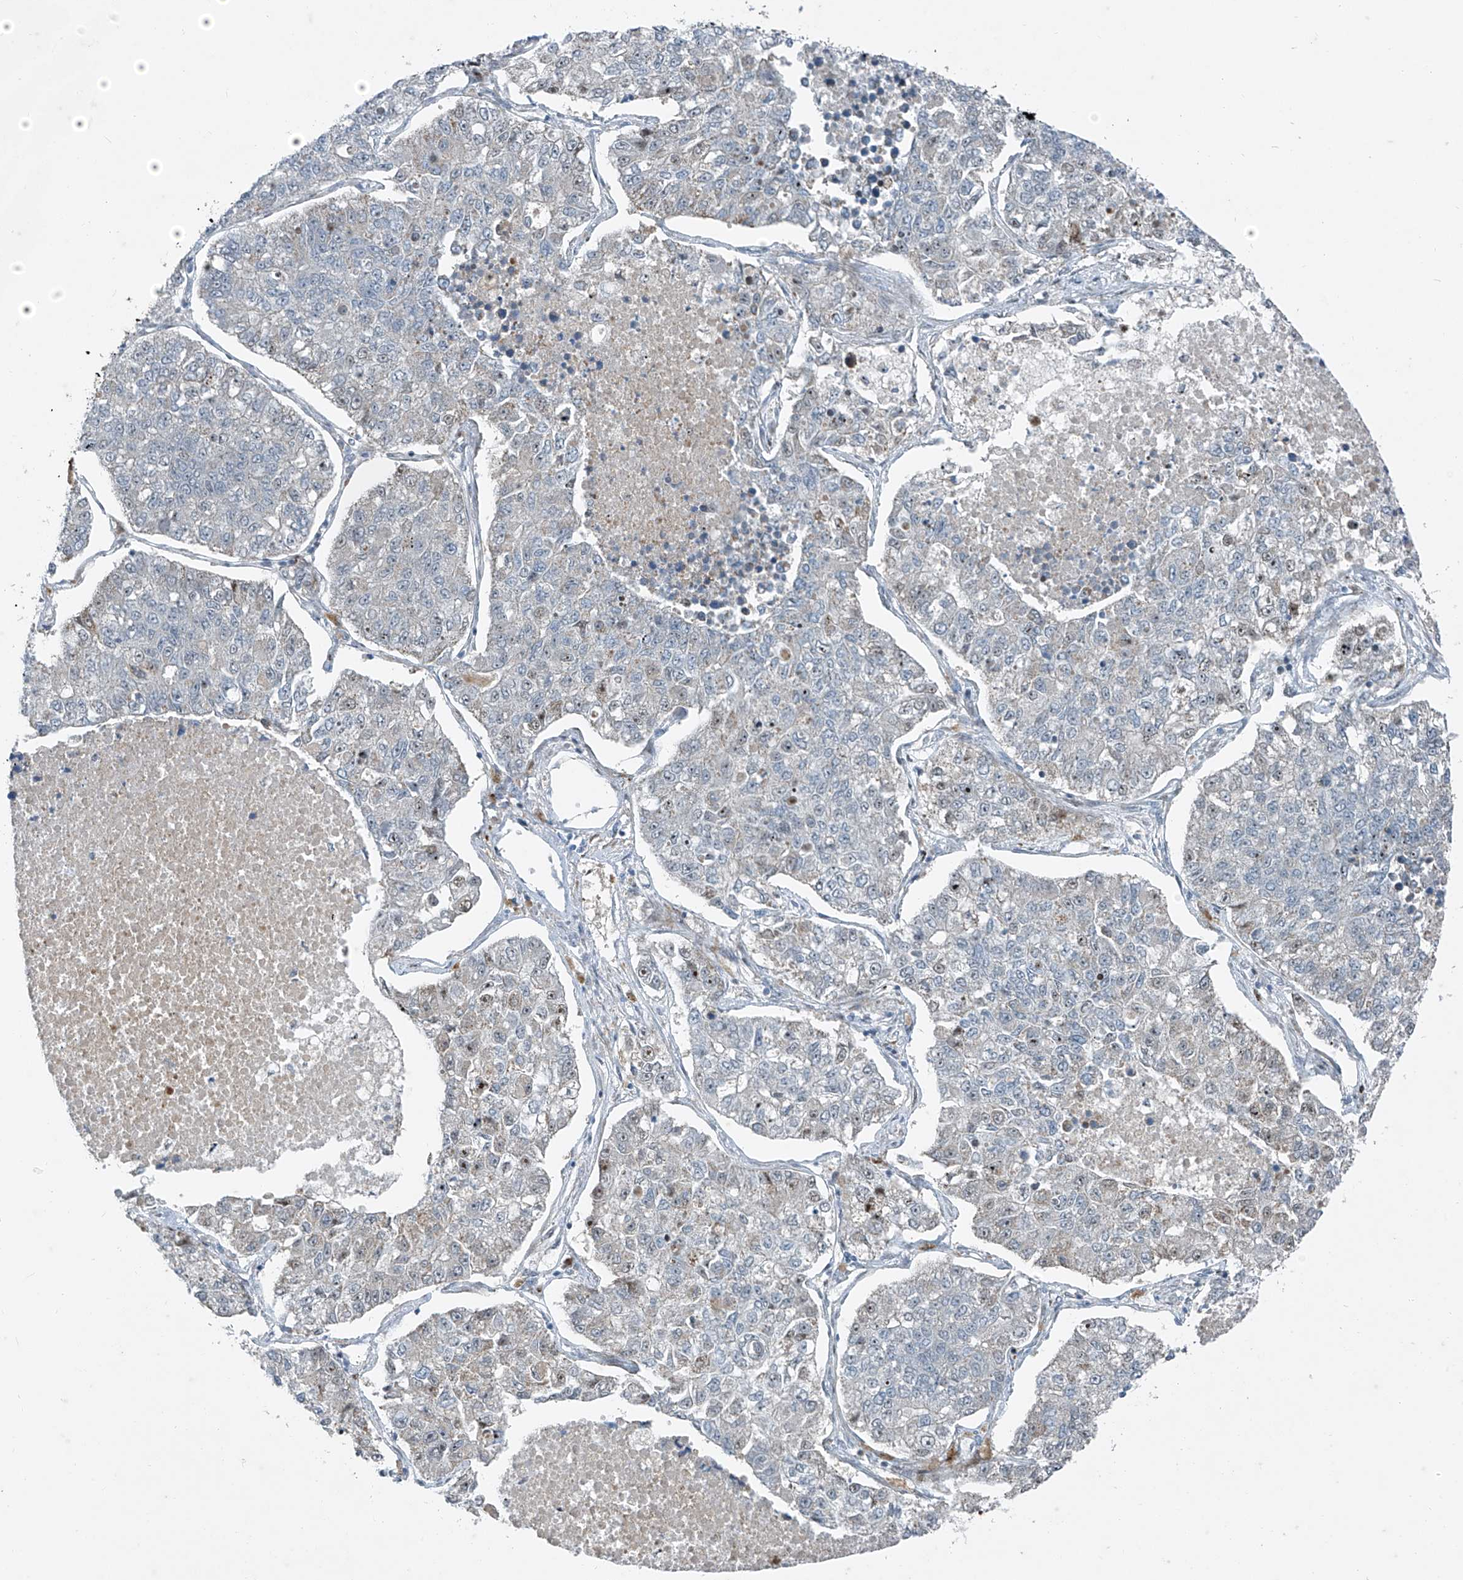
{"staining": {"intensity": "moderate", "quantity": "<25%", "location": "nuclear"}, "tissue": "lung cancer", "cell_type": "Tumor cells", "image_type": "cancer", "snomed": [{"axis": "morphology", "description": "Adenocarcinoma, NOS"}, {"axis": "topography", "description": "Lung"}], "caption": "Tumor cells reveal low levels of moderate nuclear staining in approximately <25% of cells in human lung adenocarcinoma.", "gene": "PPCS", "patient": {"sex": "male", "age": 49}}